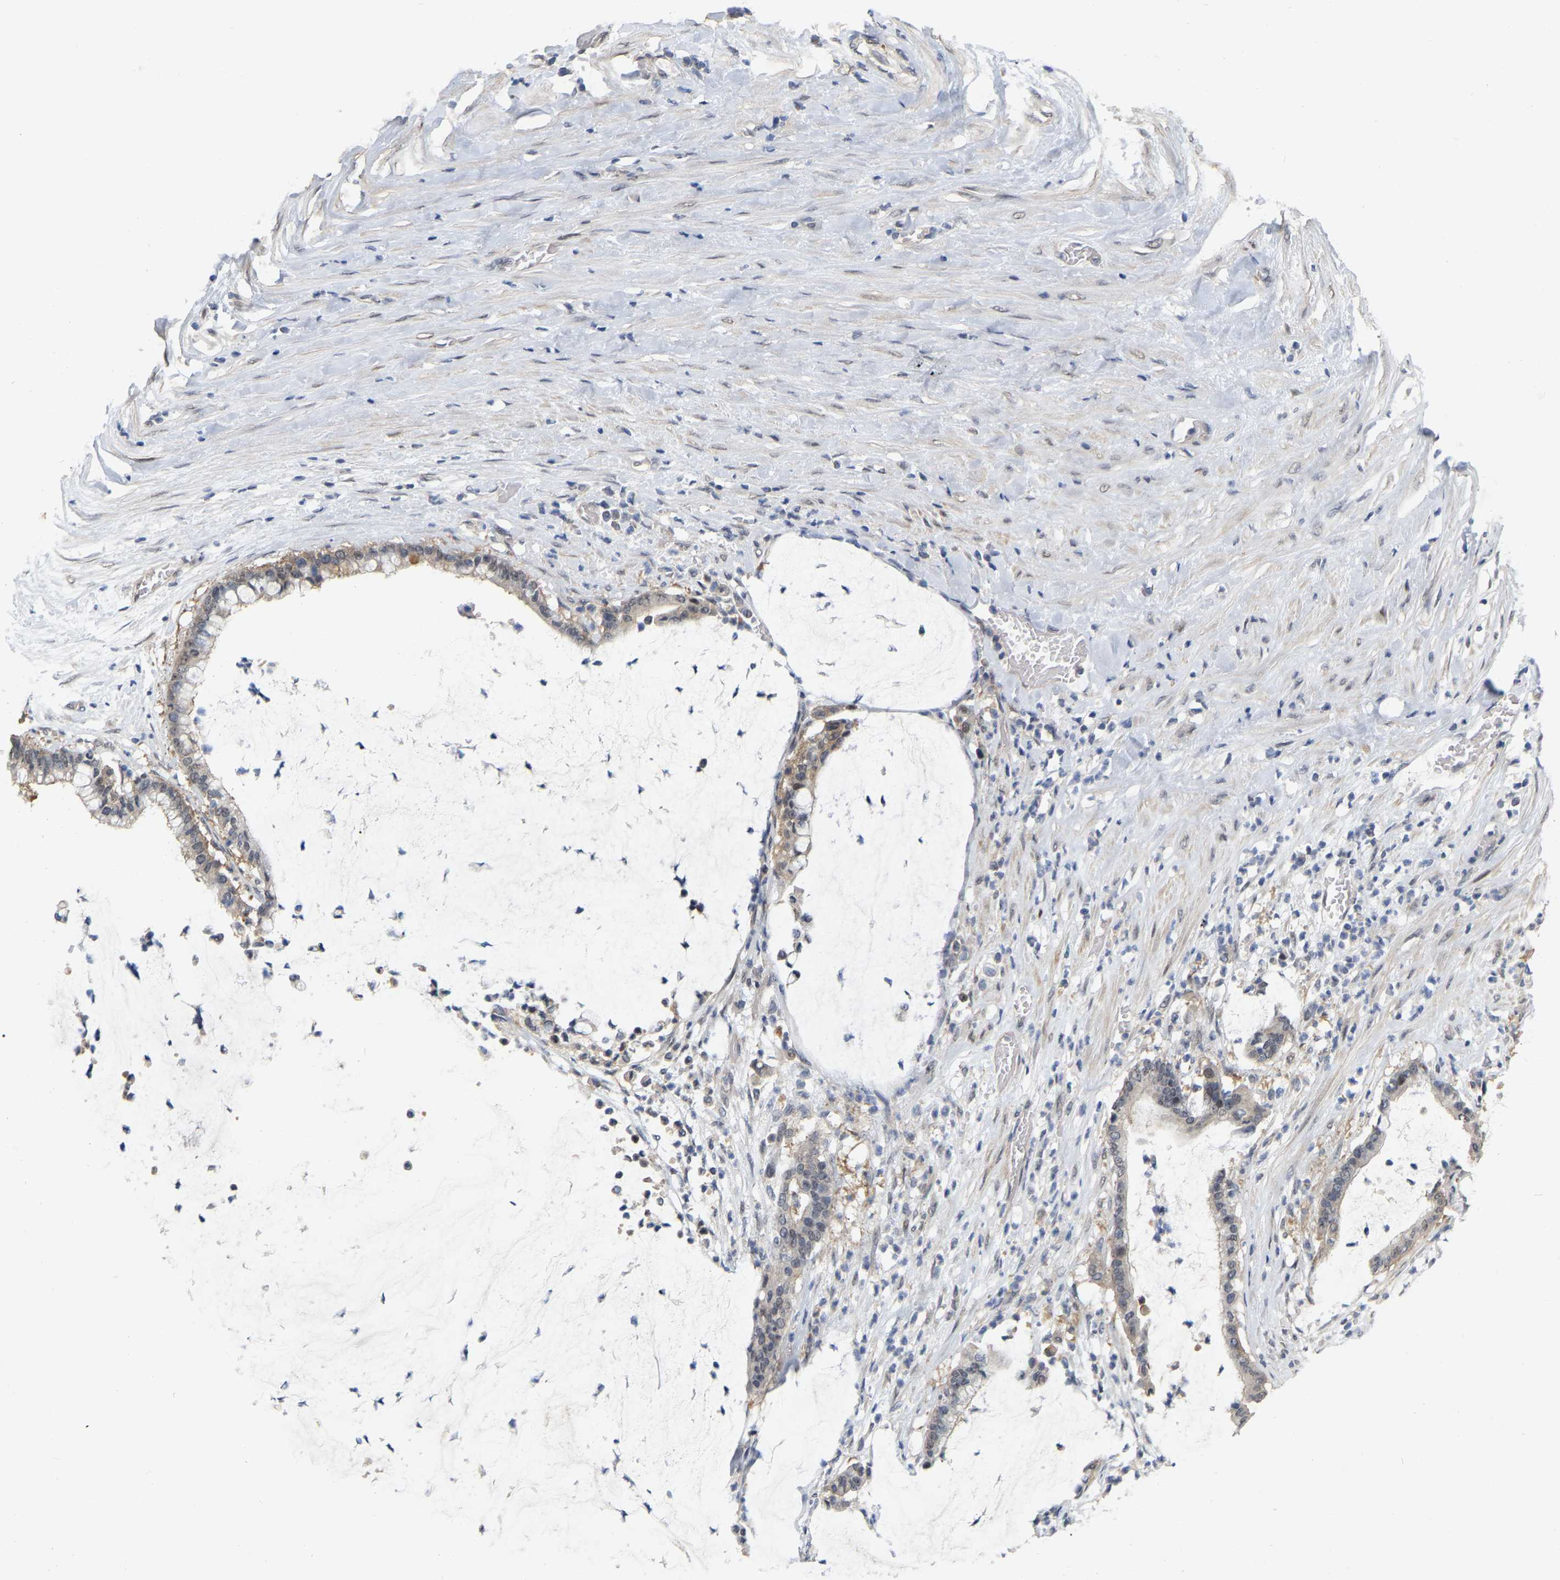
{"staining": {"intensity": "weak", "quantity": "<25%", "location": "cytoplasmic/membranous"}, "tissue": "pancreatic cancer", "cell_type": "Tumor cells", "image_type": "cancer", "snomed": [{"axis": "morphology", "description": "Adenocarcinoma, NOS"}, {"axis": "topography", "description": "Pancreas"}], "caption": "An immunohistochemistry (IHC) micrograph of pancreatic adenocarcinoma is shown. There is no staining in tumor cells of pancreatic adenocarcinoma.", "gene": "RUVBL1", "patient": {"sex": "male", "age": 41}}